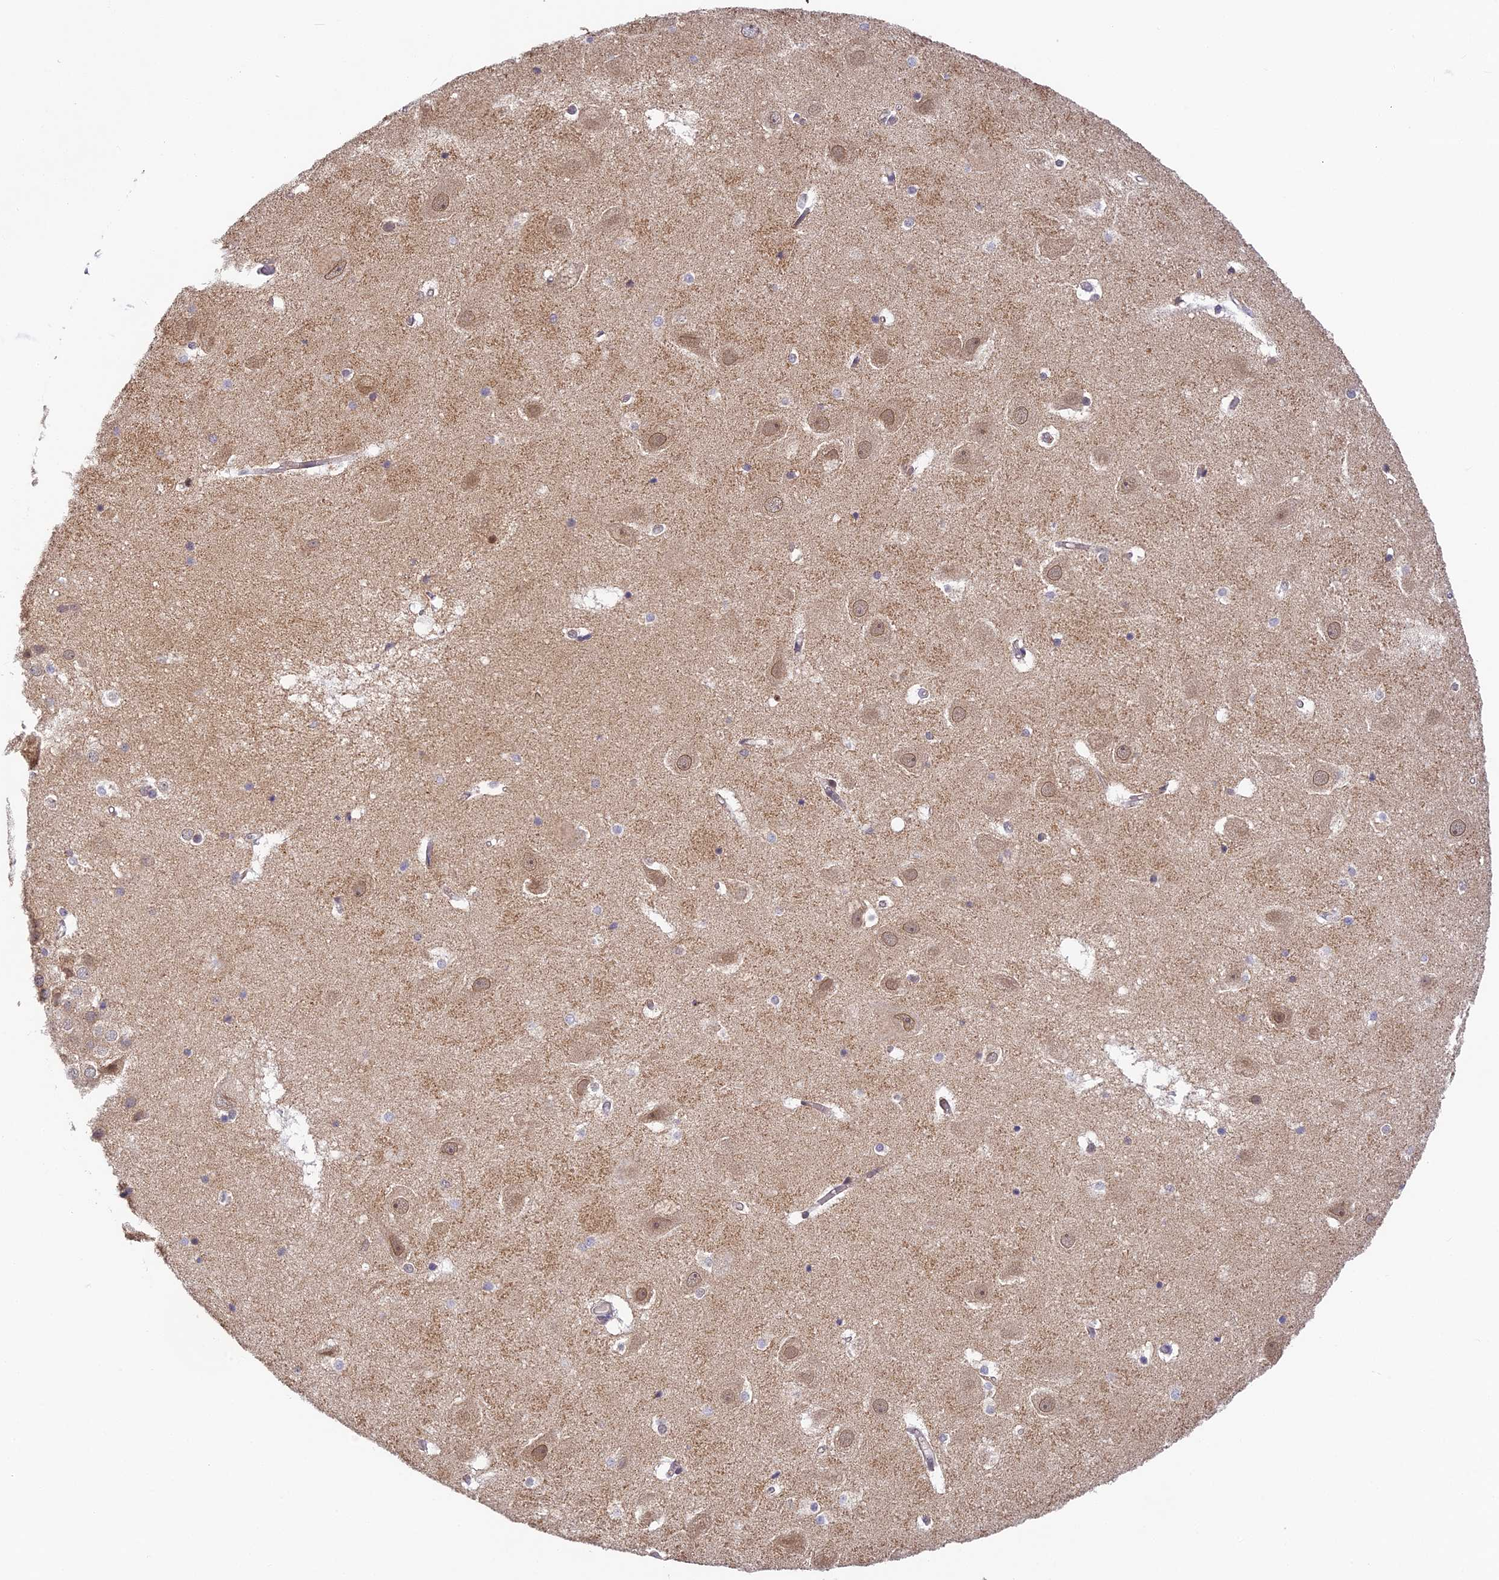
{"staining": {"intensity": "weak", "quantity": "<25%", "location": "cytoplasmic/membranous"}, "tissue": "hippocampus", "cell_type": "Glial cells", "image_type": "normal", "snomed": [{"axis": "morphology", "description": "Normal tissue, NOS"}, {"axis": "topography", "description": "Hippocampus"}], "caption": "Immunohistochemistry (IHC) of unremarkable human hippocampus shows no positivity in glial cells.", "gene": "DNAAF10", "patient": {"sex": "female", "age": 52}}